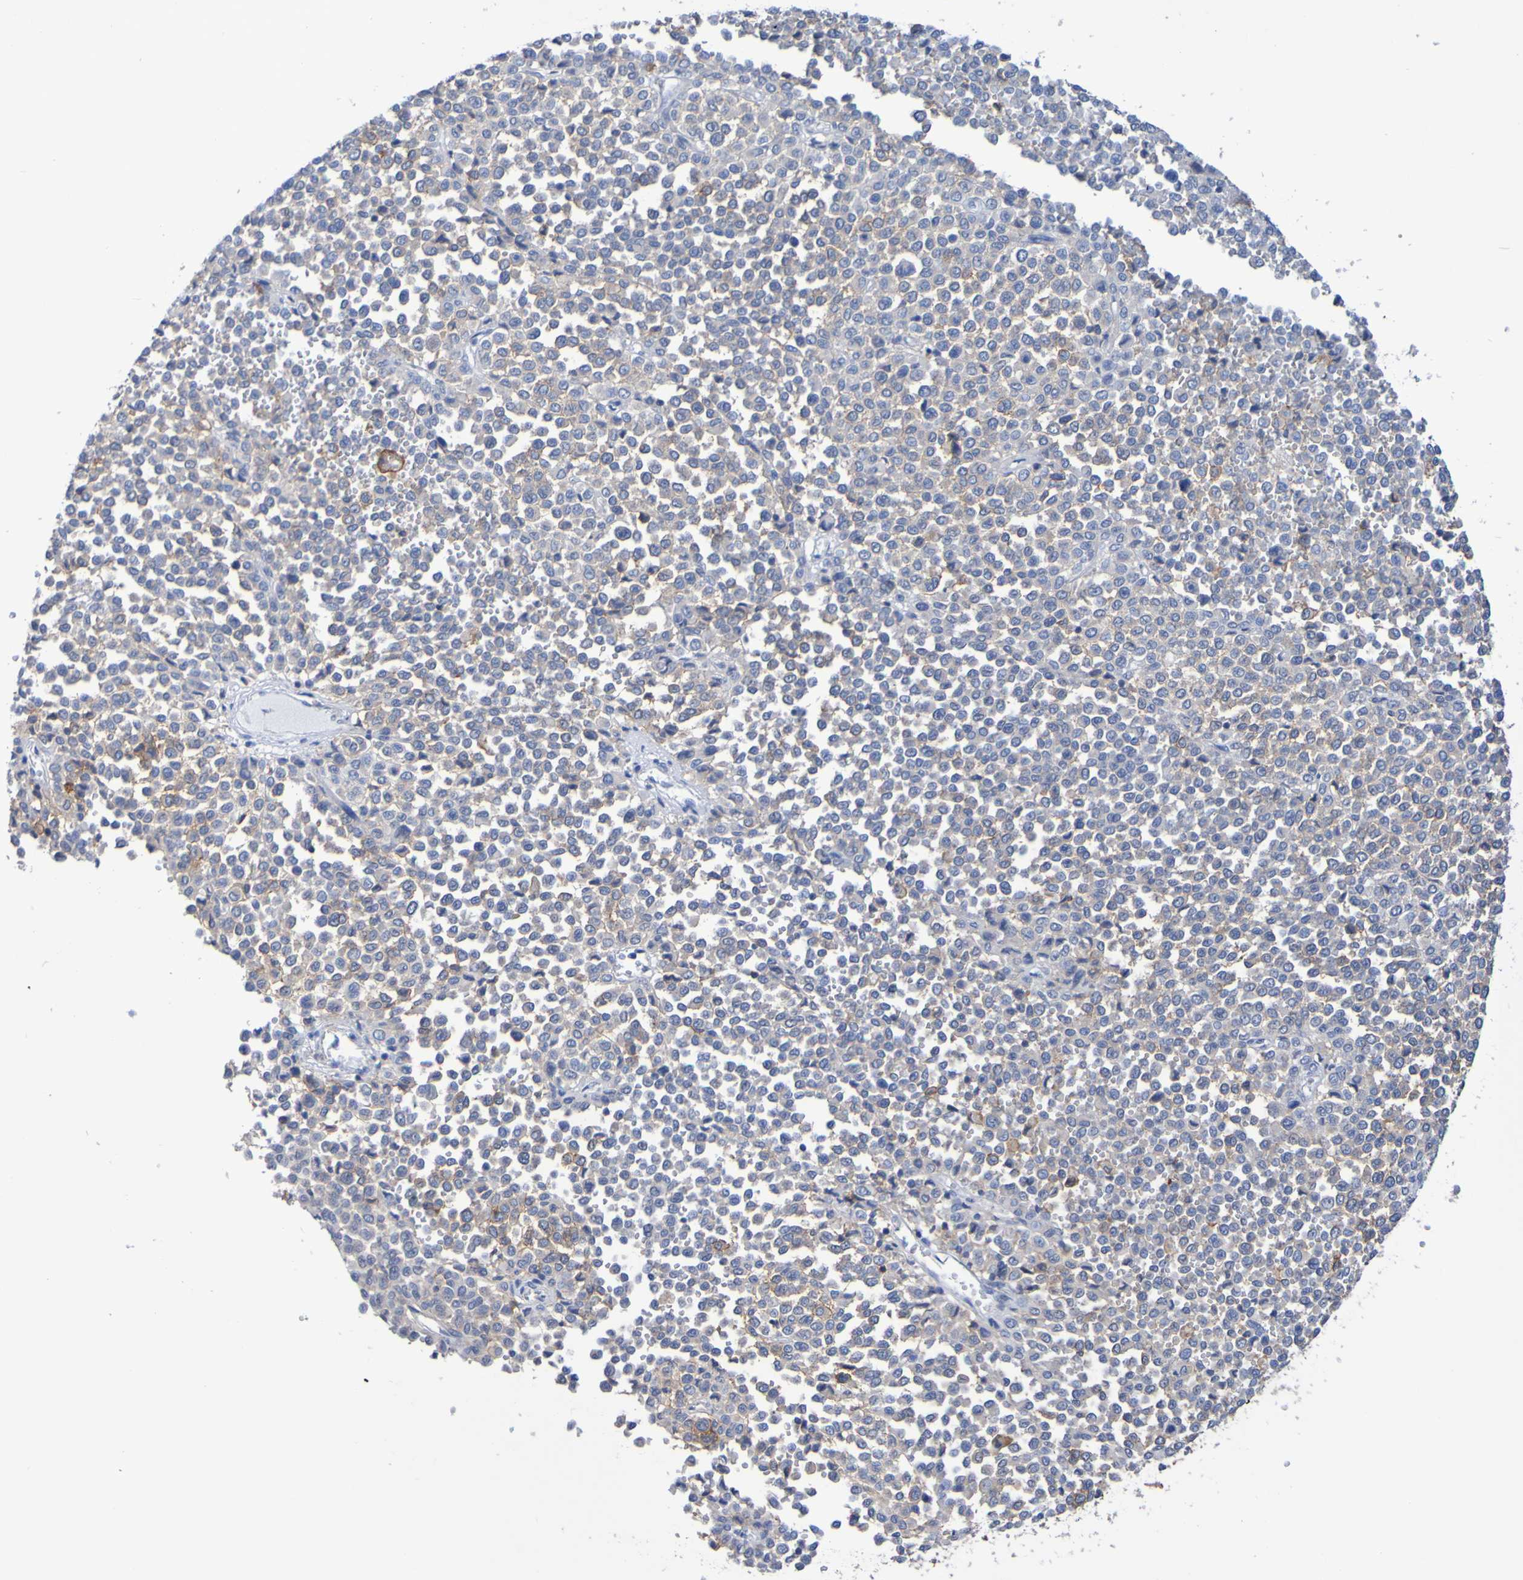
{"staining": {"intensity": "weak", "quantity": "<25%", "location": "cytoplasmic/membranous"}, "tissue": "melanoma", "cell_type": "Tumor cells", "image_type": "cancer", "snomed": [{"axis": "morphology", "description": "Malignant melanoma, Metastatic site"}, {"axis": "topography", "description": "Pancreas"}], "caption": "This image is of melanoma stained with immunohistochemistry (IHC) to label a protein in brown with the nuclei are counter-stained blue. There is no expression in tumor cells.", "gene": "SLC3A2", "patient": {"sex": "female", "age": 30}}